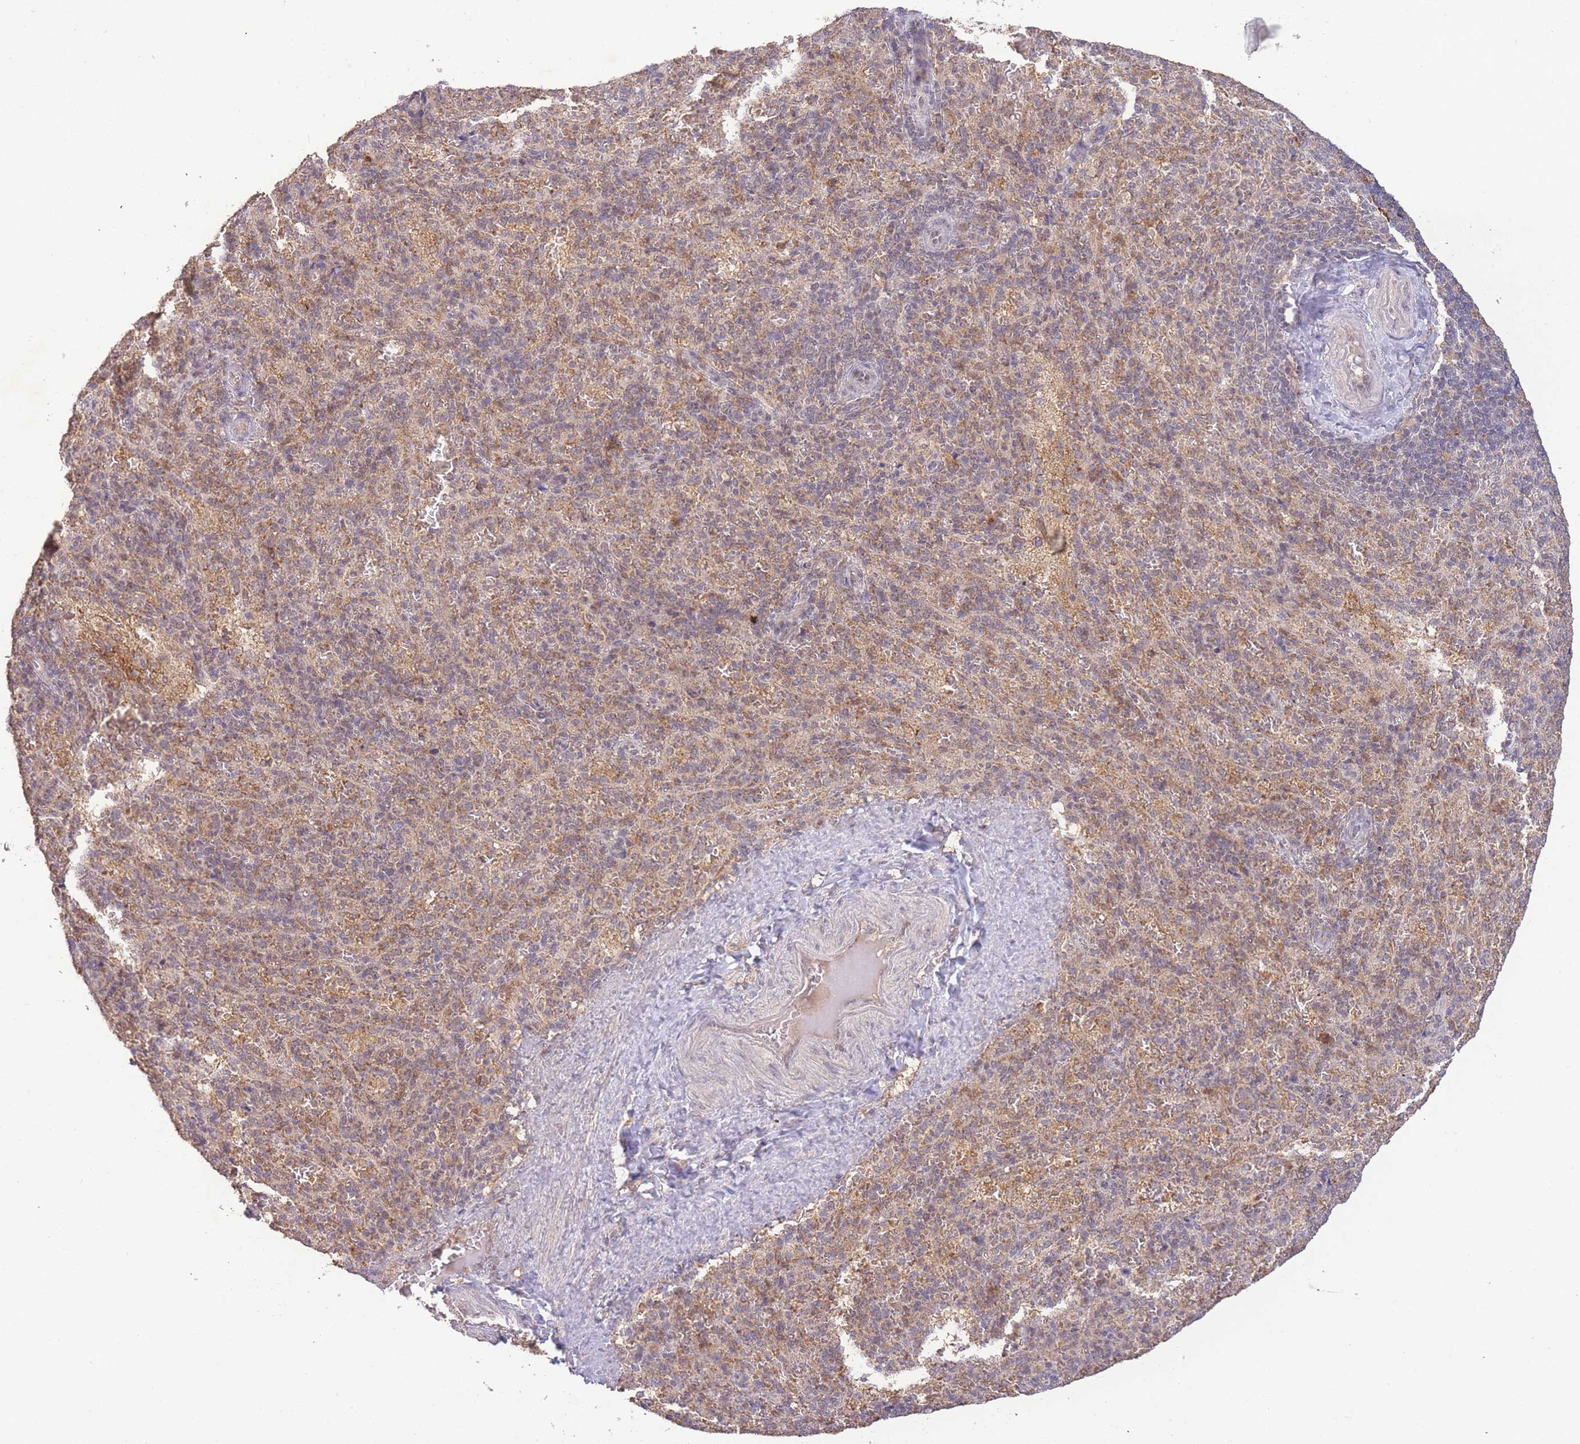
{"staining": {"intensity": "weak", "quantity": "25%-75%", "location": "cytoplasmic/membranous"}, "tissue": "spleen", "cell_type": "Cells in red pulp", "image_type": "normal", "snomed": [{"axis": "morphology", "description": "Normal tissue, NOS"}, {"axis": "topography", "description": "Spleen"}], "caption": "Protein staining by IHC demonstrates weak cytoplasmic/membranous positivity in approximately 25%-75% of cells in red pulp in benign spleen.", "gene": "RNF144B", "patient": {"sex": "female", "age": 21}}